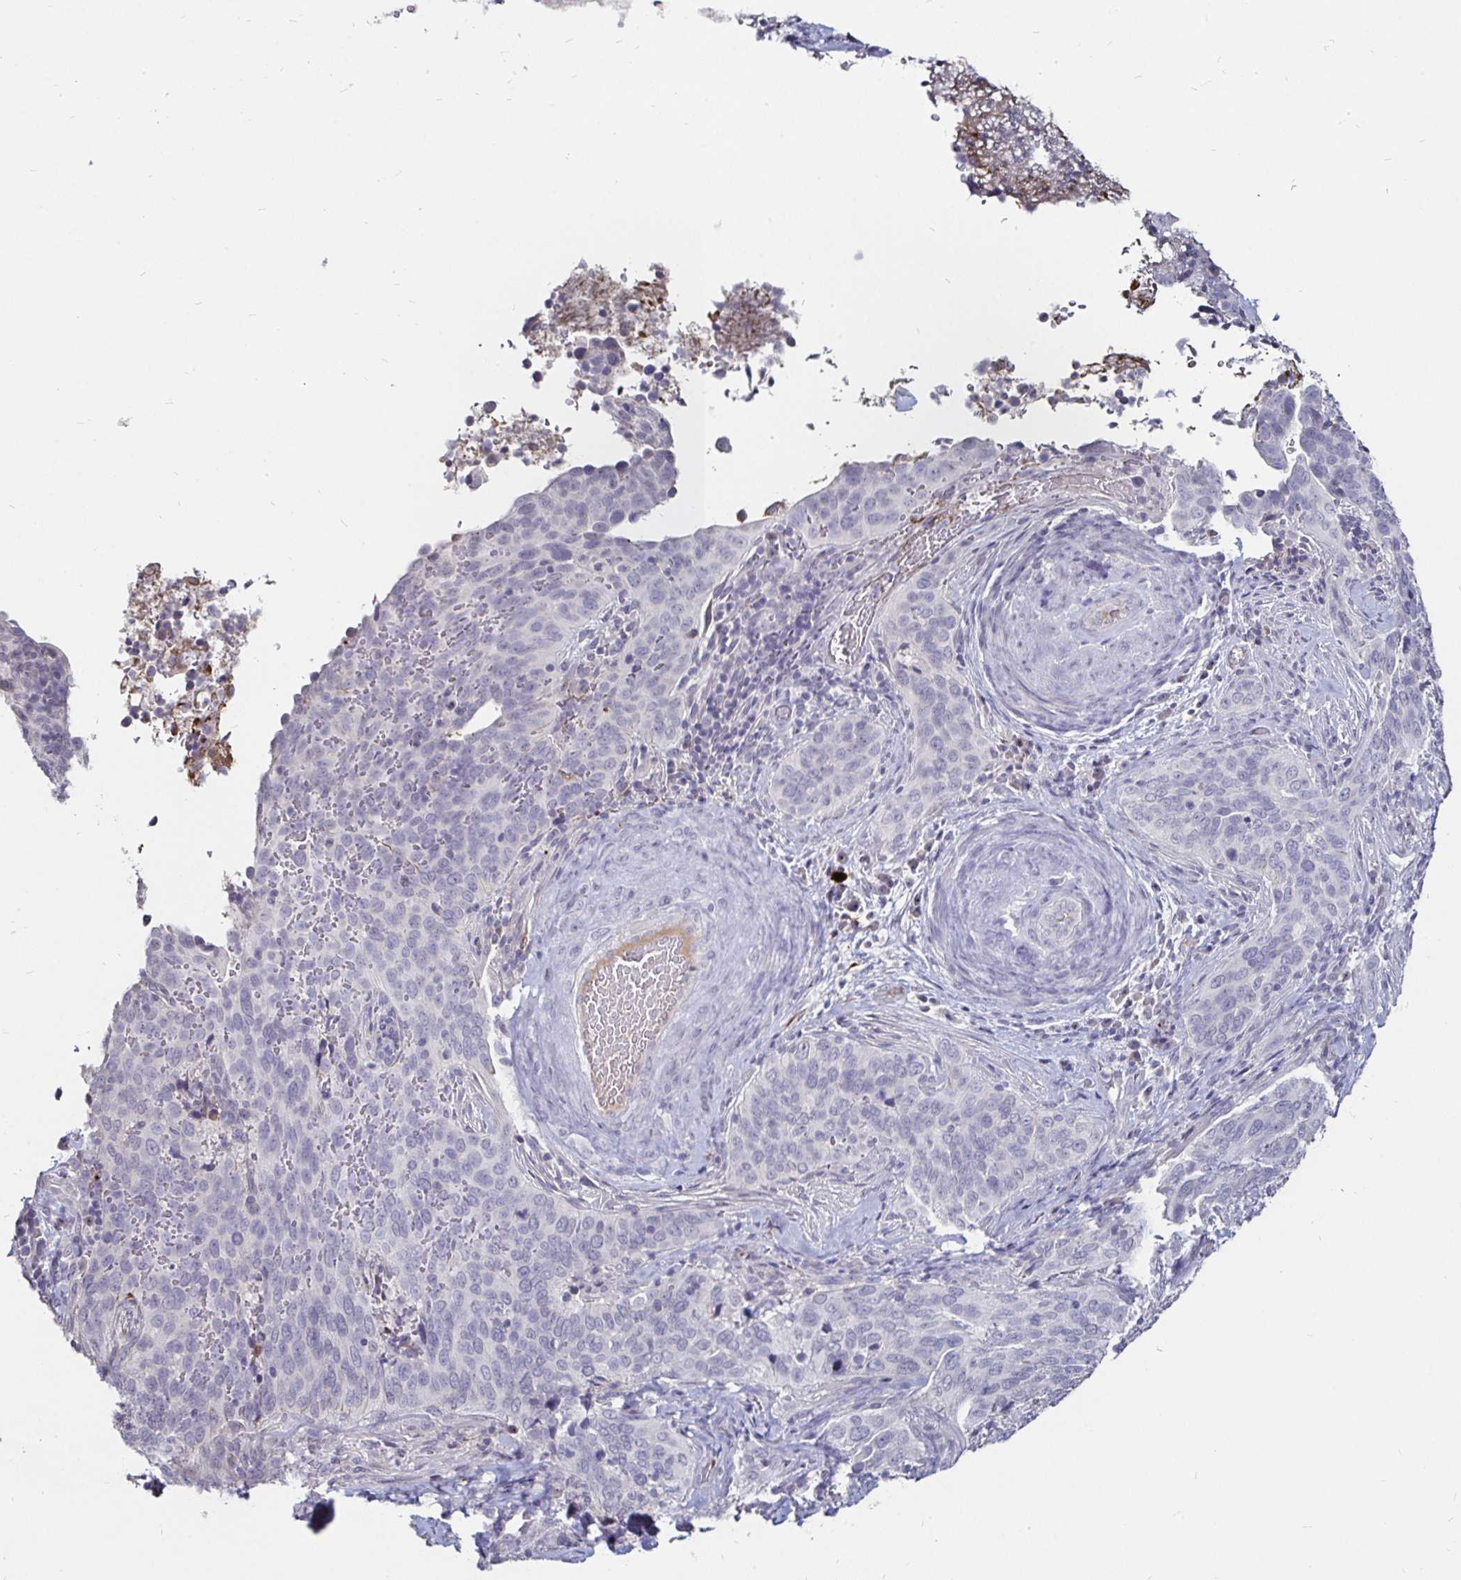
{"staining": {"intensity": "negative", "quantity": "none", "location": "none"}, "tissue": "cervical cancer", "cell_type": "Tumor cells", "image_type": "cancer", "snomed": [{"axis": "morphology", "description": "Squamous cell carcinoma, NOS"}, {"axis": "topography", "description": "Cervix"}], "caption": "Cervical cancer (squamous cell carcinoma) stained for a protein using IHC demonstrates no staining tumor cells.", "gene": "FAIM2", "patient": {"sex": "female", "age": 38}}